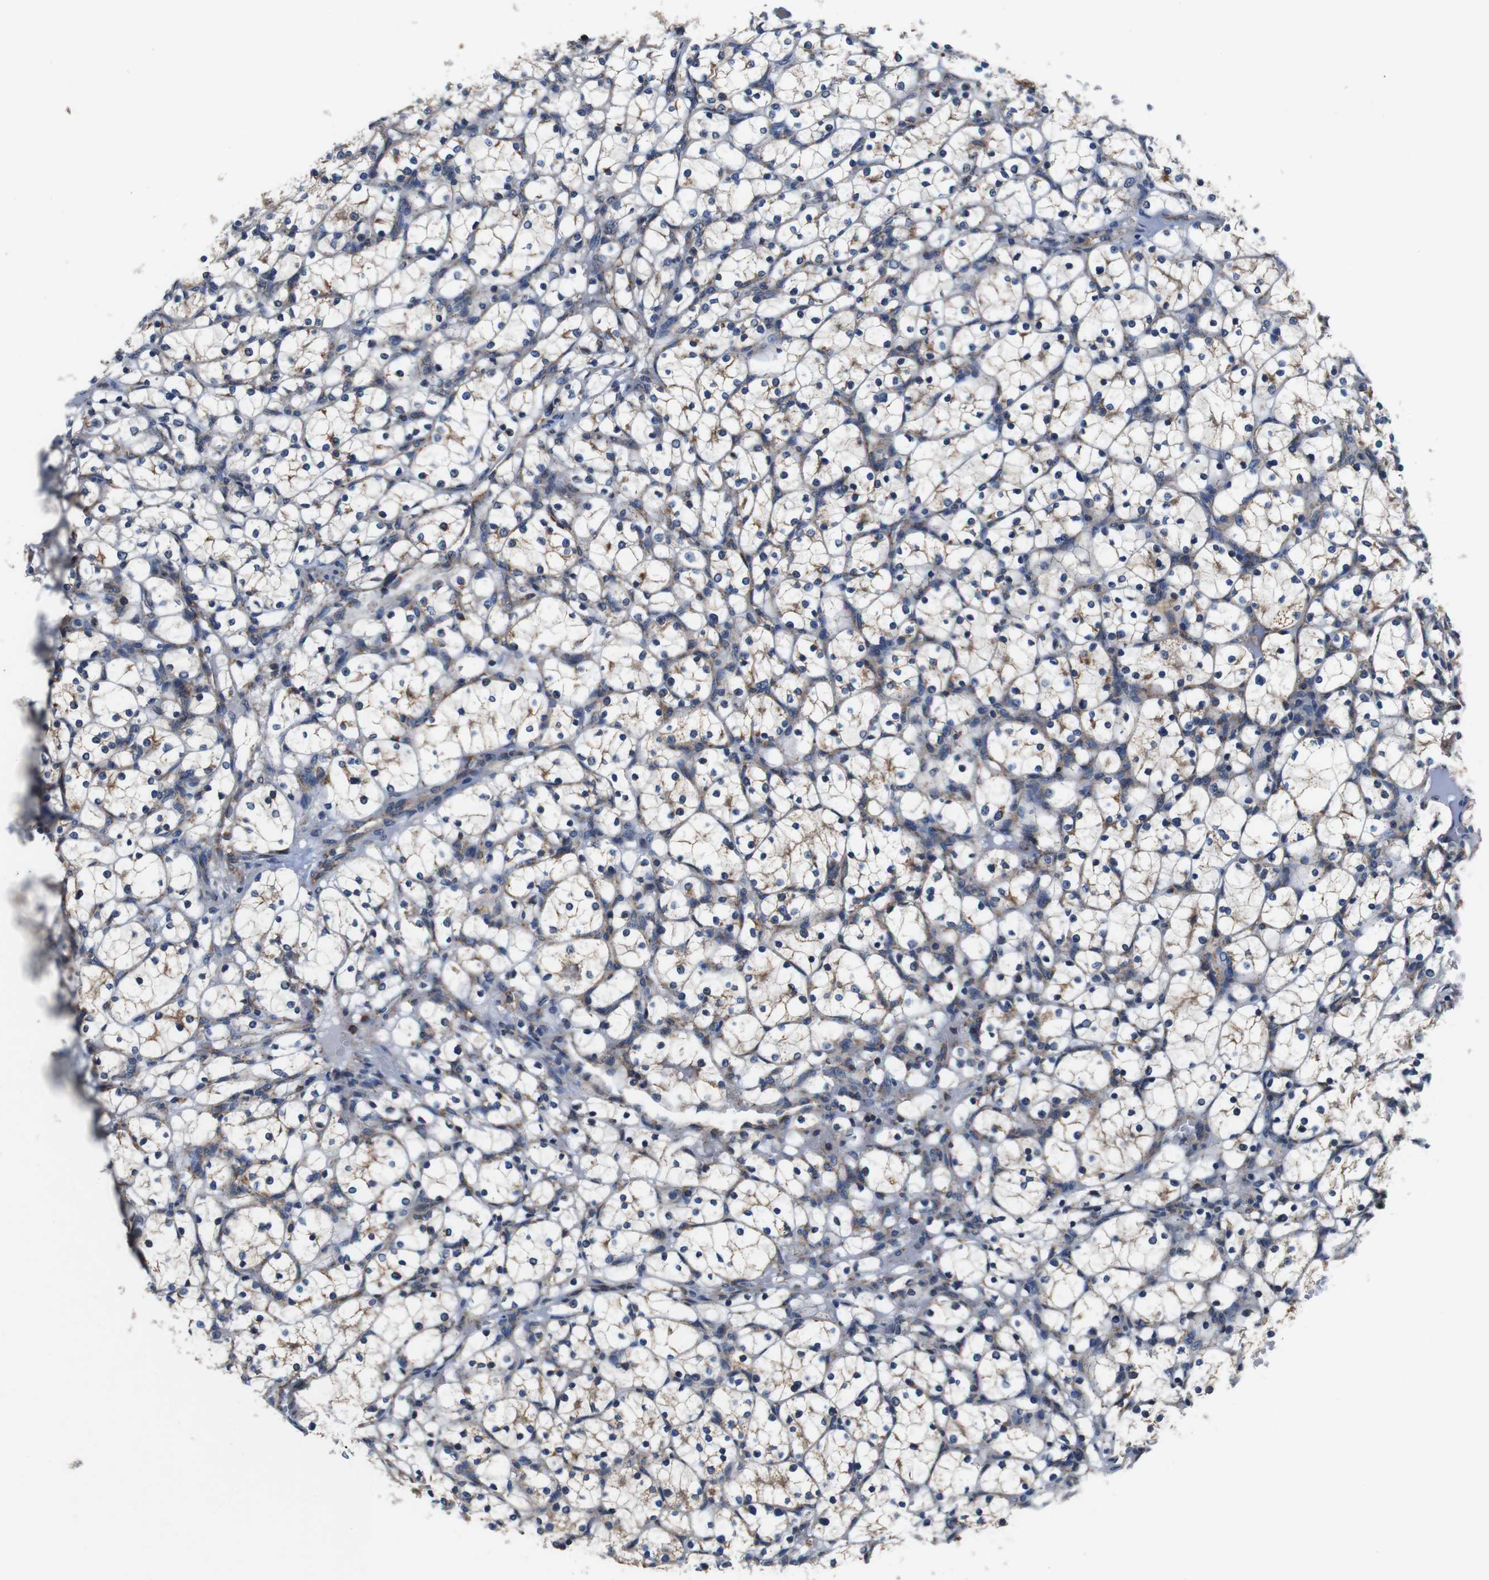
{"staining": {"intensity": "weak", "quantity": "25%-75%", "location": "cytoplasmic/membranous"}, "tissue": "renal cancer", "cell_type": "Tumor cells", "image_type": "cancer", "snomed": [{"axis": "morphology", "description": "Adenocarcinoma, NOS"}, {"axis": "topography", "description": "Kidney"}], "caption": "Immunohistochemistry (IHC) of human renal cancer (adenocarcinoma) shows low levels of weak cytoplasmic/membranous staining in about 25%-75% of tumor cells. (brown staining indicates protein expression, while blue staining denotes nuclei).", "gene": "LRP4", "patient": {"sex": "female", "age": 69}}